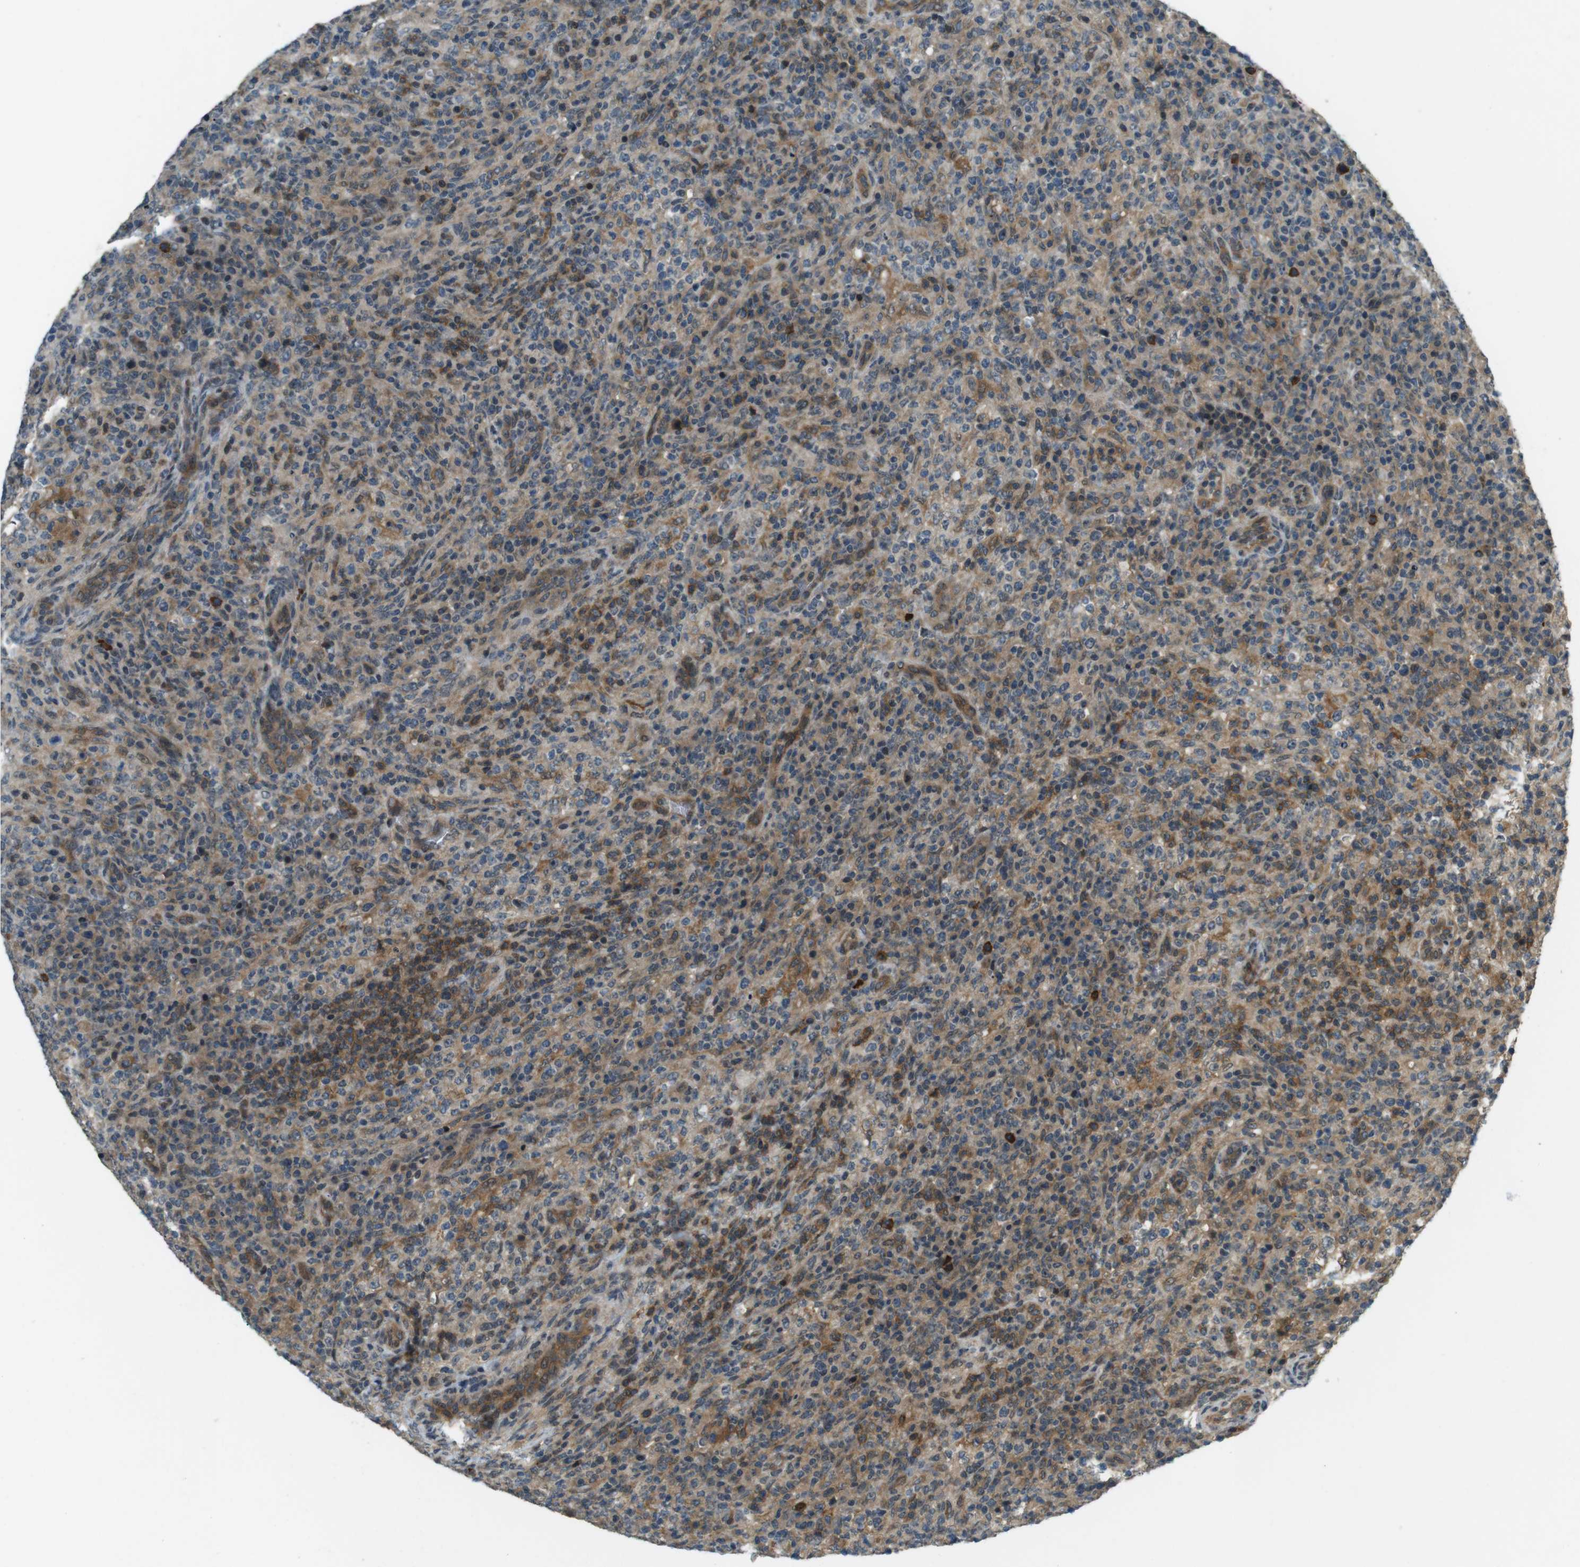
{"staining": {"intensity": "moderate", "quantity": "25%-75%", "location": "cytoplasmic/membranous"}, "tissue": "lymphoma", "cell_type": "Tumor cells", "image_type": "cancer", "snomed": [{"axis": "morphology", "description": "Malignant lymphoma, non-Hodgkin's type, High grade"}, {"axis": "topography", "description": "Lymph node"}], "caption": "Moderate cytoplasmic/membranous staining is identified in approximately 25%-75% of tumor cells in high-grade malignant lymphoma, non-Hodgkin's type.", "gene": "TIAM2", "patient": {"sex": "female", "age": 76}}